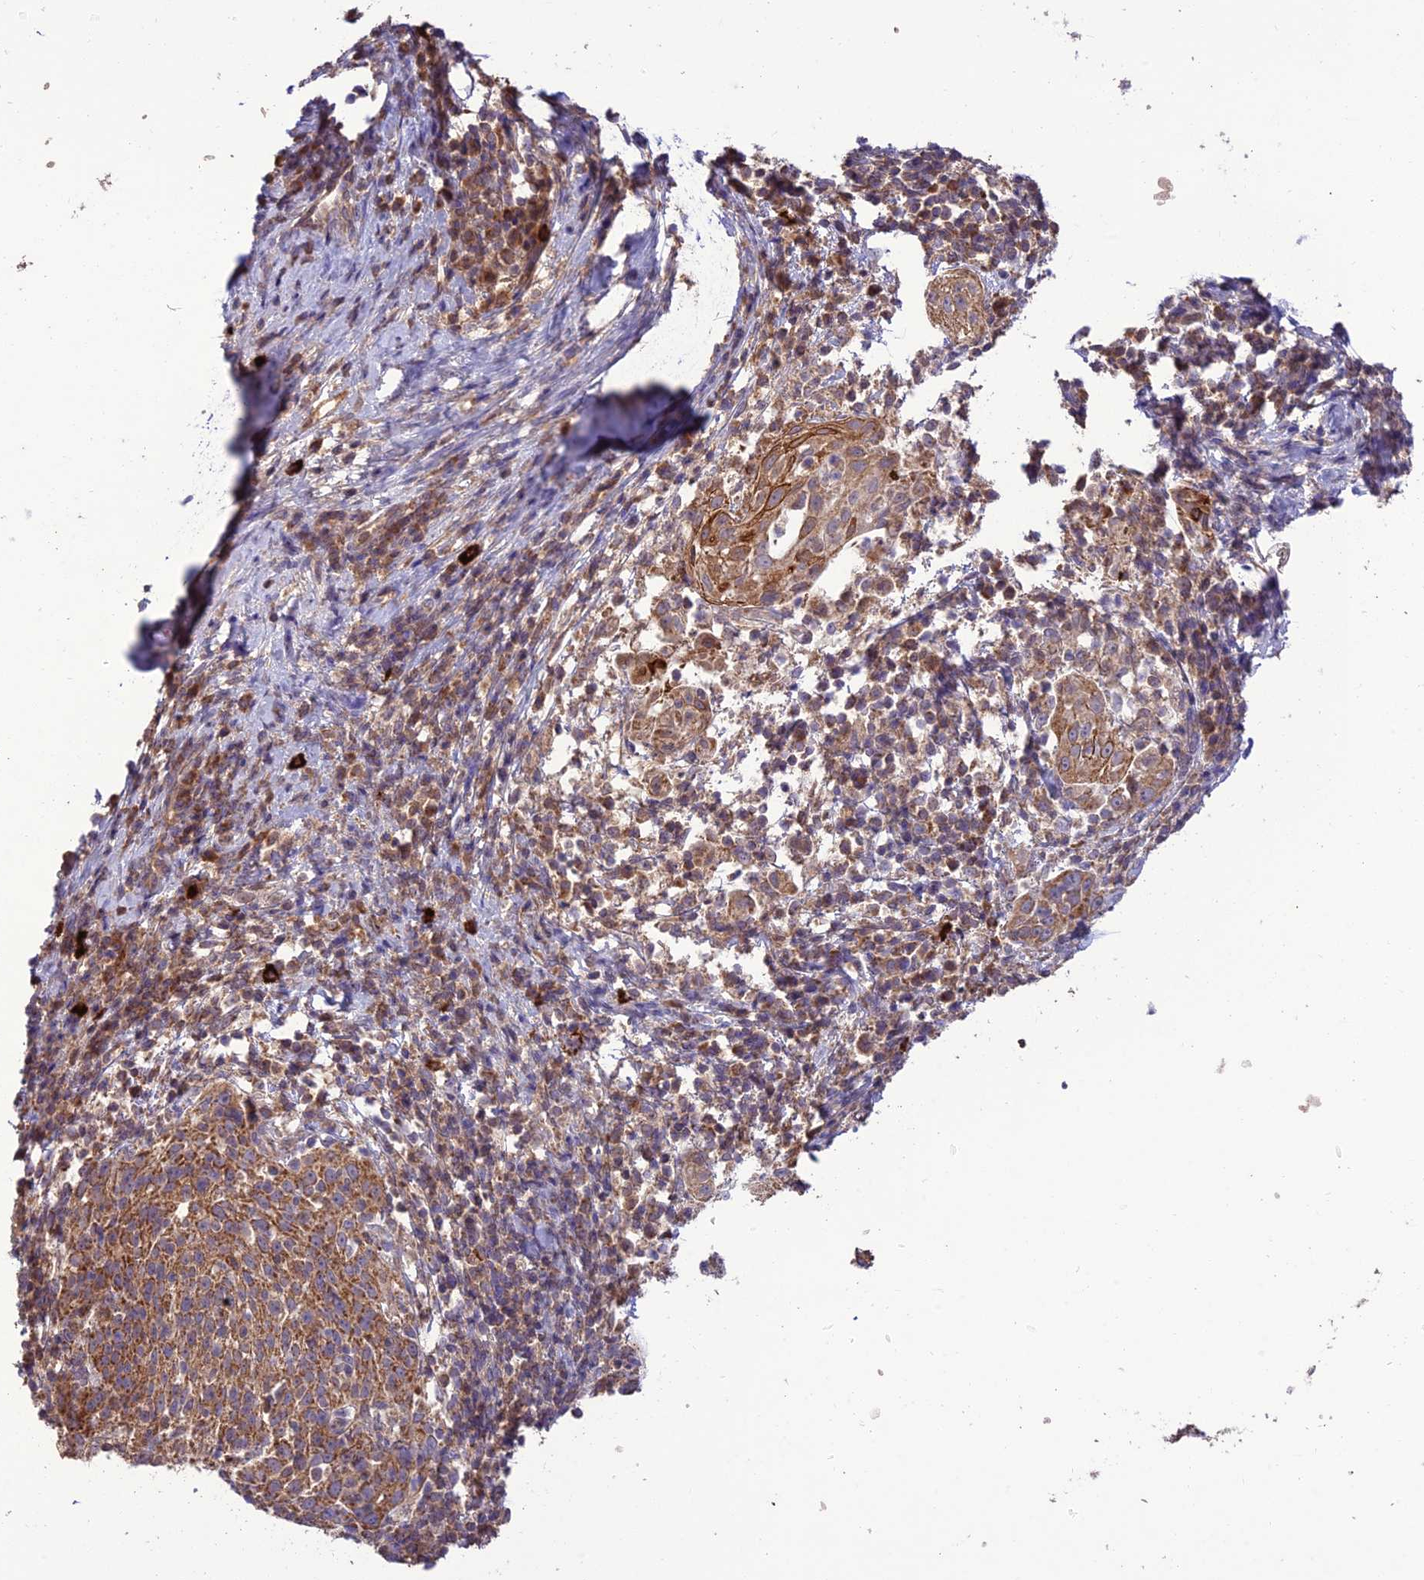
{"staining": {"intensity": "moderate", "quantity": ">75%", "location": "cytoplasmic/membranous"}, "tissue": "cervical cancer", "cell_type": "Tumor cells", "image_type": "cancer", "snomed": [{"axis": "morphology", "description": "Squamous cell carcinoma, NOS"}, {"axis": "topography", "description": "Cervix"}], "caption": "Protein staining of cervical squamous cell carcinoma tissue demonstrates moderate cytoplasmic/membranous positivity in approximately >75% of tumor cells. The staining was performed using DAB (3,3'-diaminobenzidine) to visualize the protein expression in brown, while the nuclei were stained in blue with hematoxylin (Magnification: 20x).", "gene": "NDUFAF1", "patient": {"sex": "female", "age": 57}}